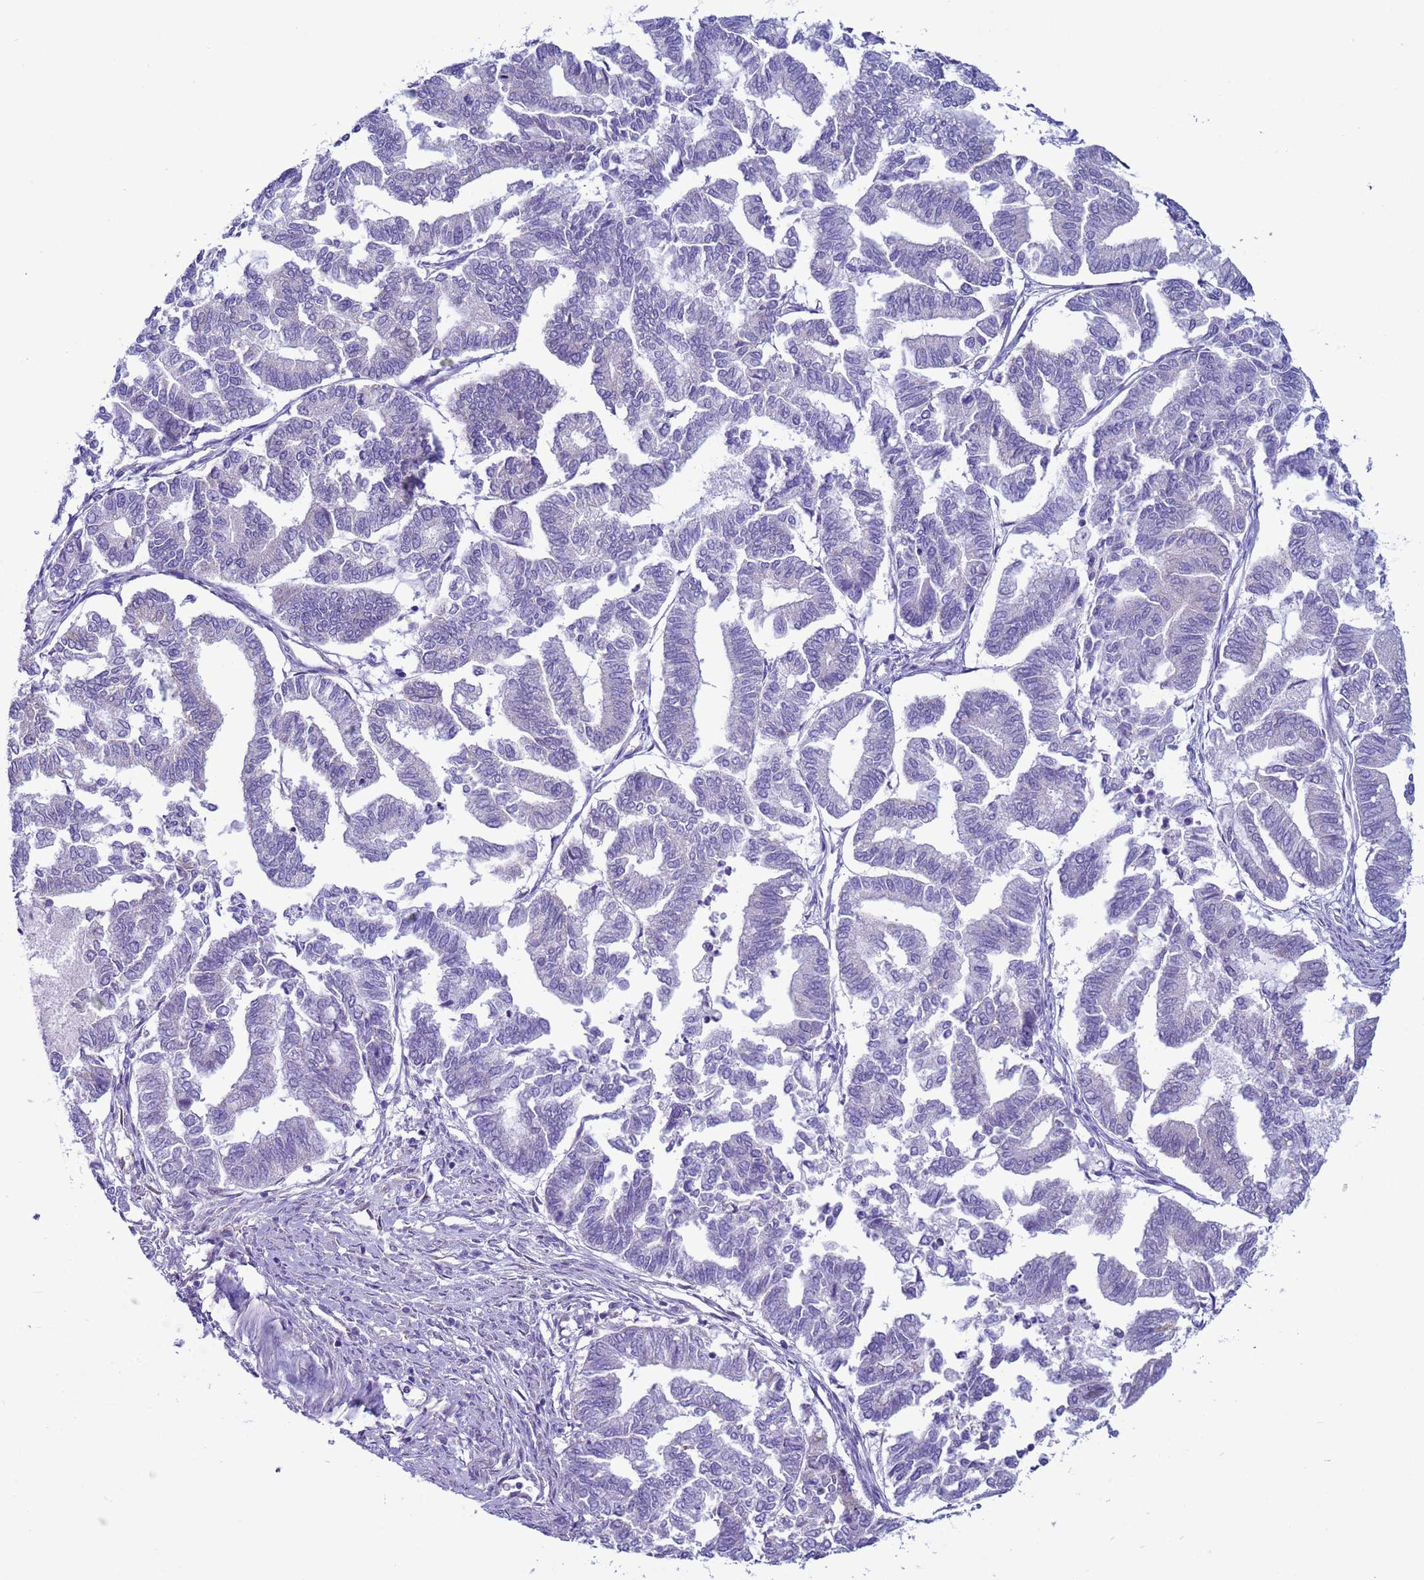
{"staining": {"intensity": "negative", "quantity": "none", "location": "none"}, "tissue": "endometrial cancer", "cell_type": "Tumor cells", "image_type": "cancer", "snomed": [{"axis": "morphology", "description": "Adenocarcinoma, NOS"}, {"axis": "topography", "description": "Endometrium"}], "caption": "Endometrial cancer stained for a protein using IHC shows no staining tumor cells.", "gene": "NCALD", "patient": {"sex": "female", "age": 79}}